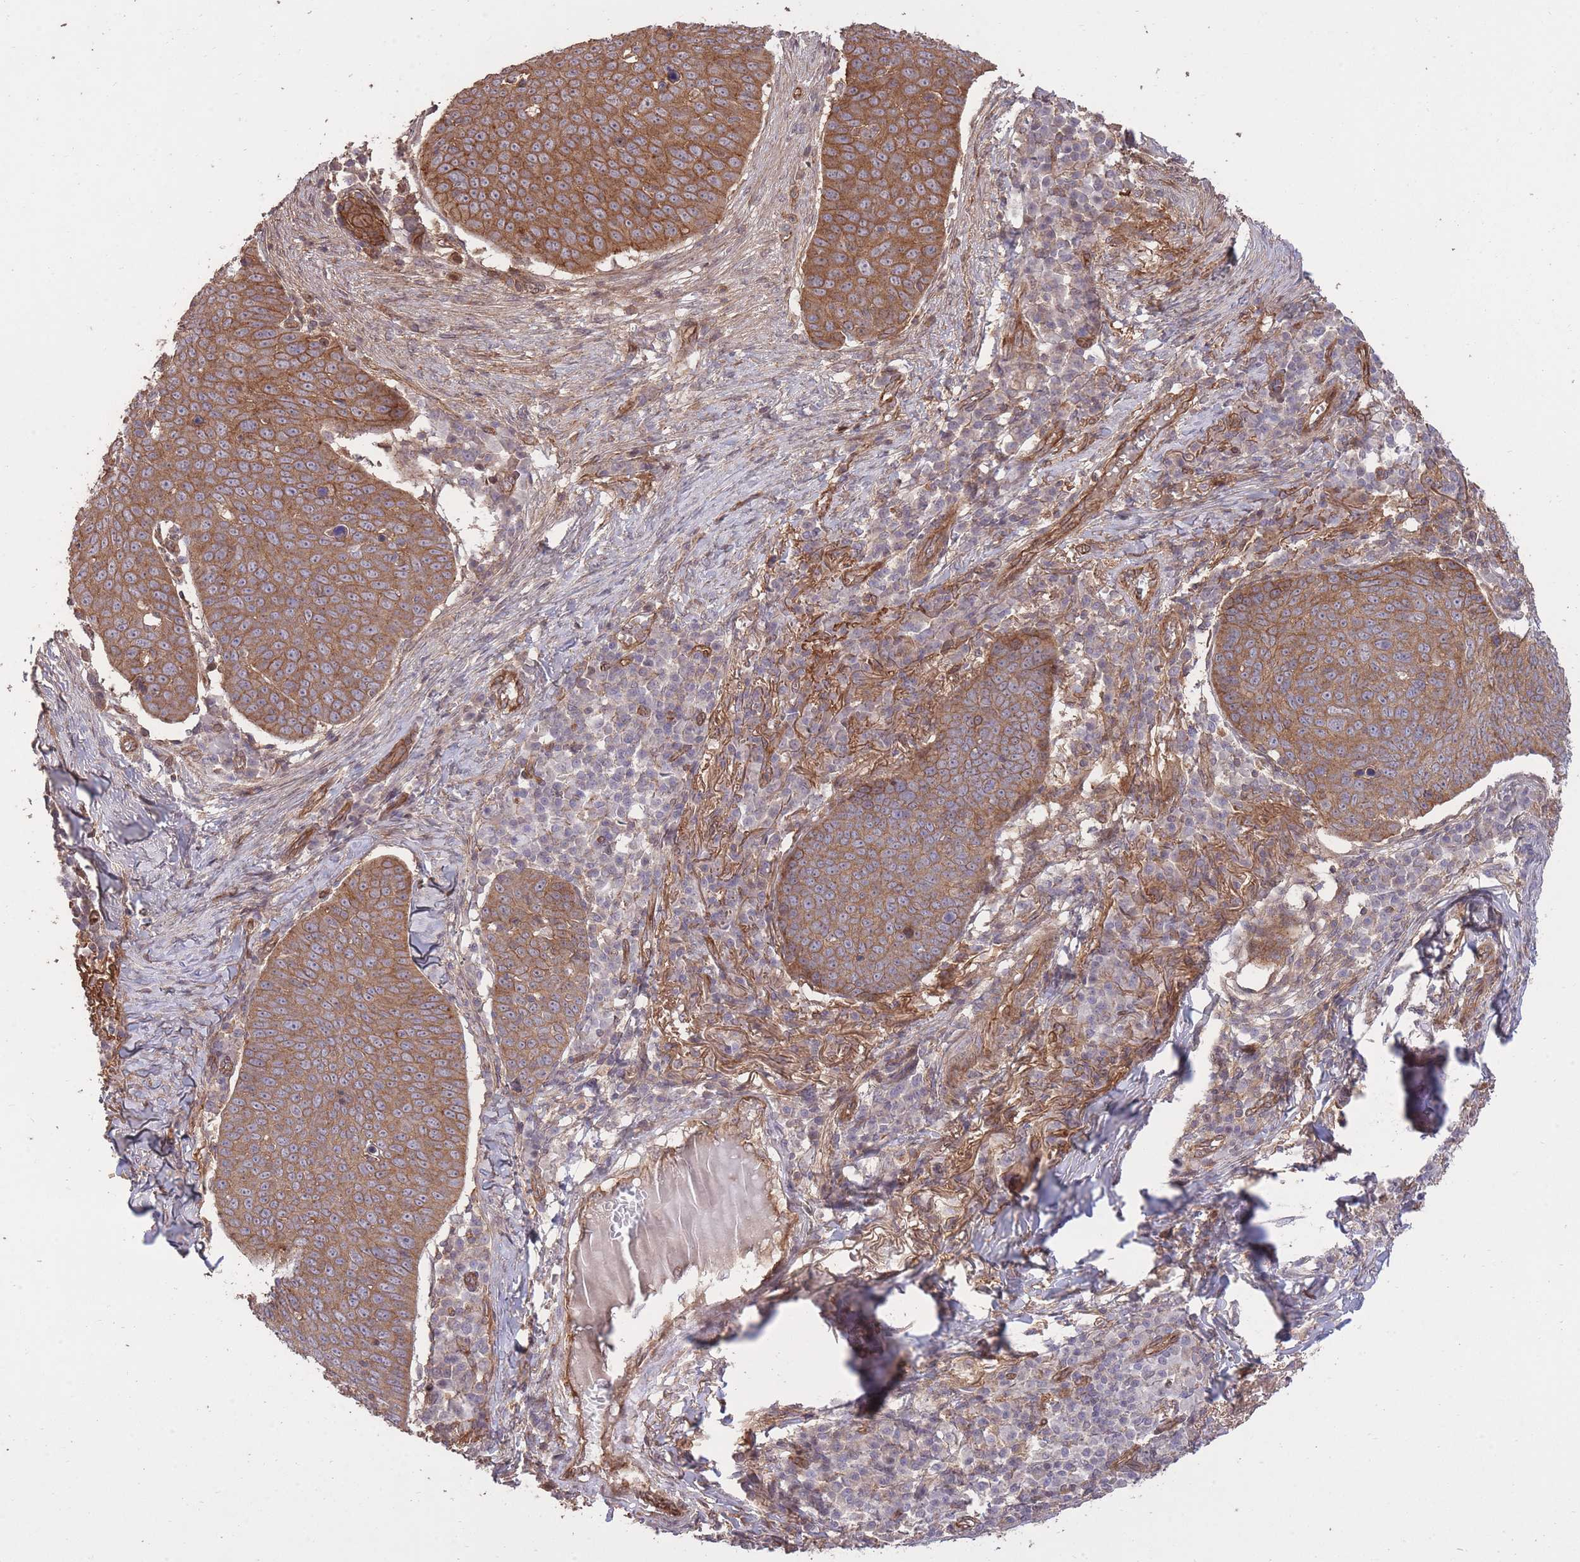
{"staining": {"intensity": "moderate", "quantity": ">75%", "location": "cytoplasmic/membranous"}, "tissue": "skin cancer", "cell_type": "Tumor cells", "image_type": "cancer", "snomed": [{"axis": "morphology", "description": "Squamous cell carcinoma, NOS"}, {"axis": "topography", "description": "Skin"}], "caption": "Protein positivity by immunohistochemistry reveals moderate cytoplasmic/membranous expression in about >75% of tumor cells in squamous cell carcinoma (skin).", "gene": "PLD1", "patient": {"sex": "male", "age": 71}}